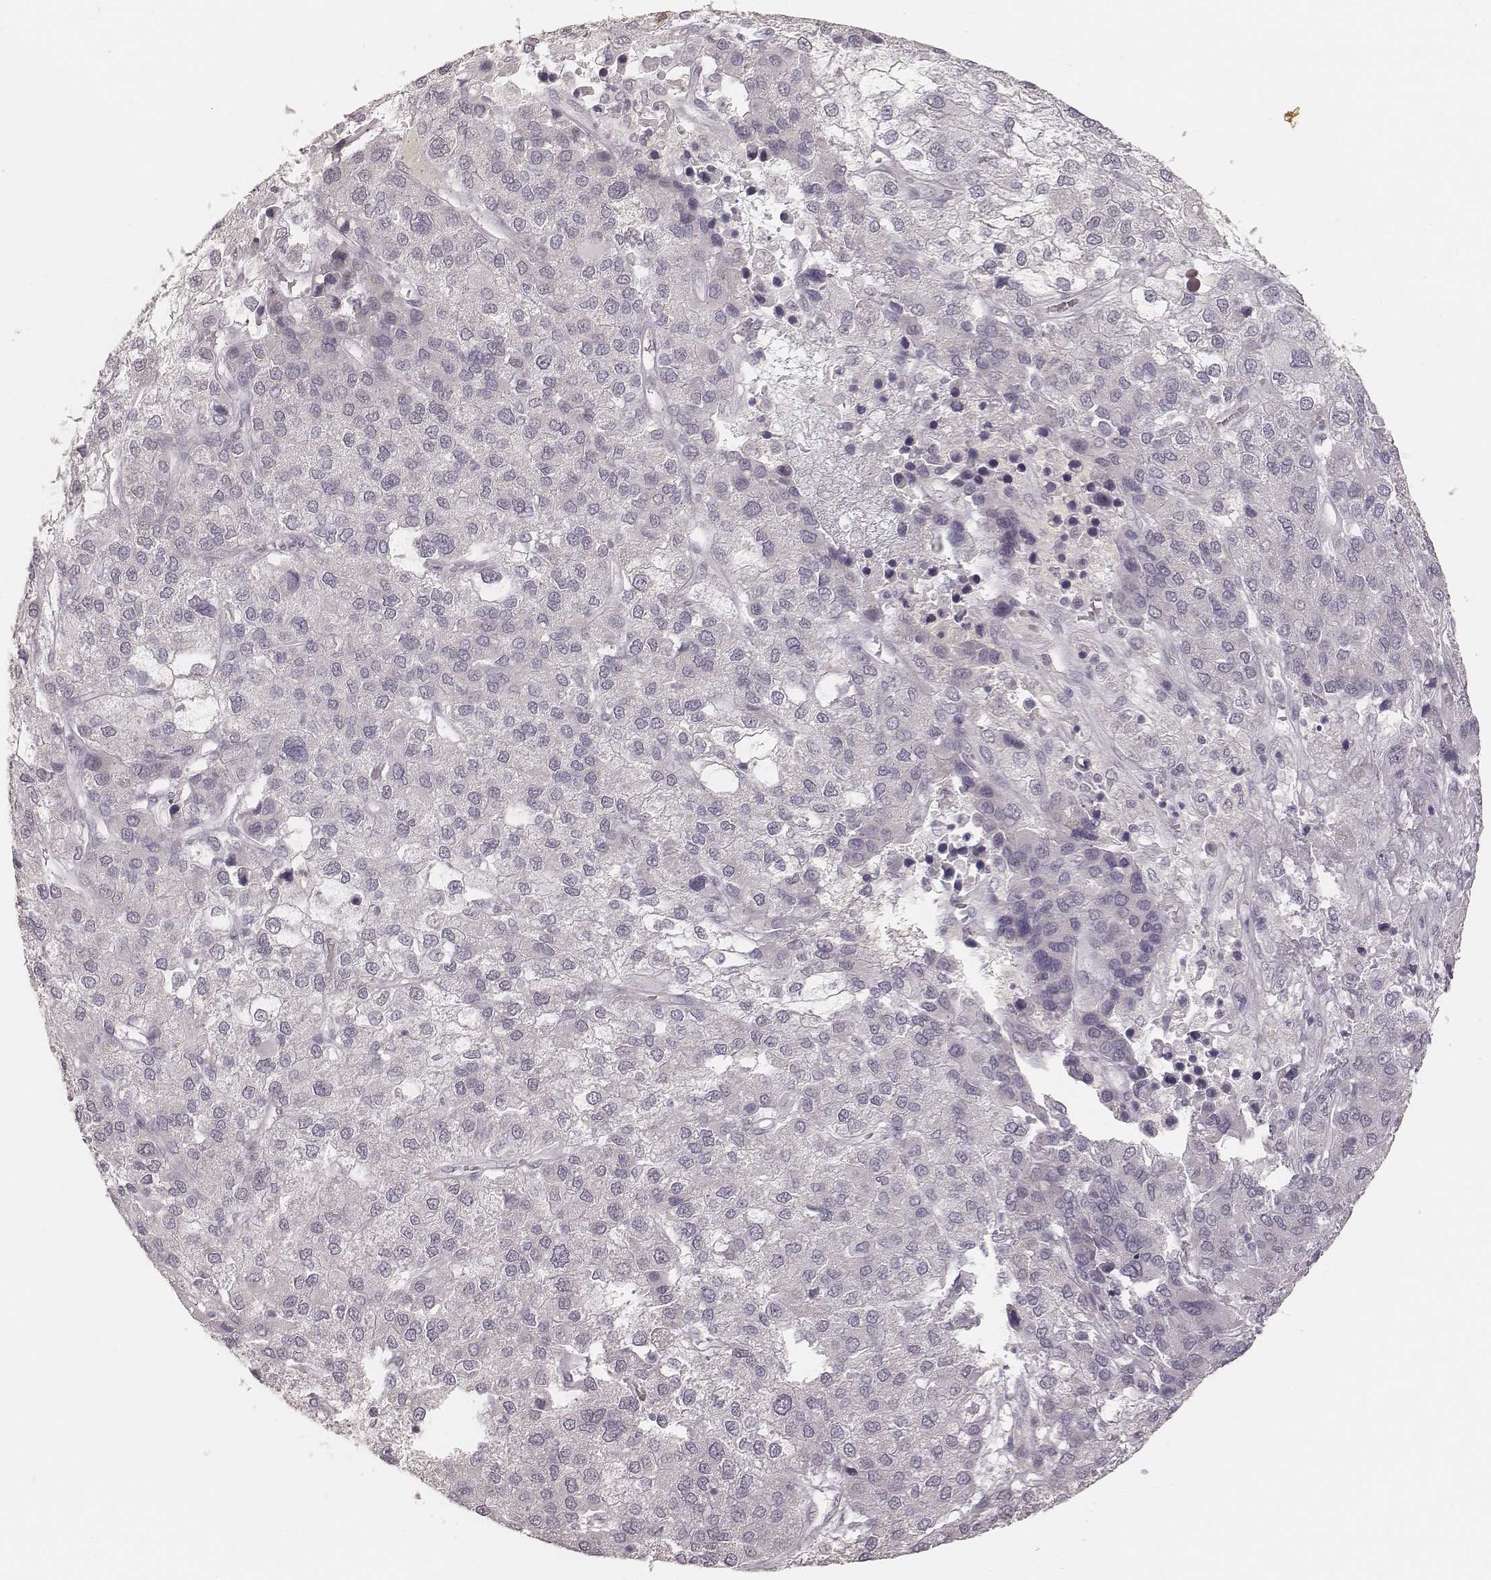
{"staining": {"intensity": "negative", "quantity": "none", "location": "none"}, "tissue": "liver cancer", "cell_type": "Tumor cells", "image_type": "cancer", "snomed": [{"axis": "morphology", "description": "Carcinoma, Hepatocellular, NOS"}, {"axis": "topography", "description": "Liver"}], "caption": "Image shows no protein expression in tumor cells of liver cancer tissue. (DAB (3,3'-diaminobenzidine) immunohistochemistry (IHC) with hematoxylin counter stain).", "gene": "MSX1", "patient": {"sex": "female", "age": 41}}